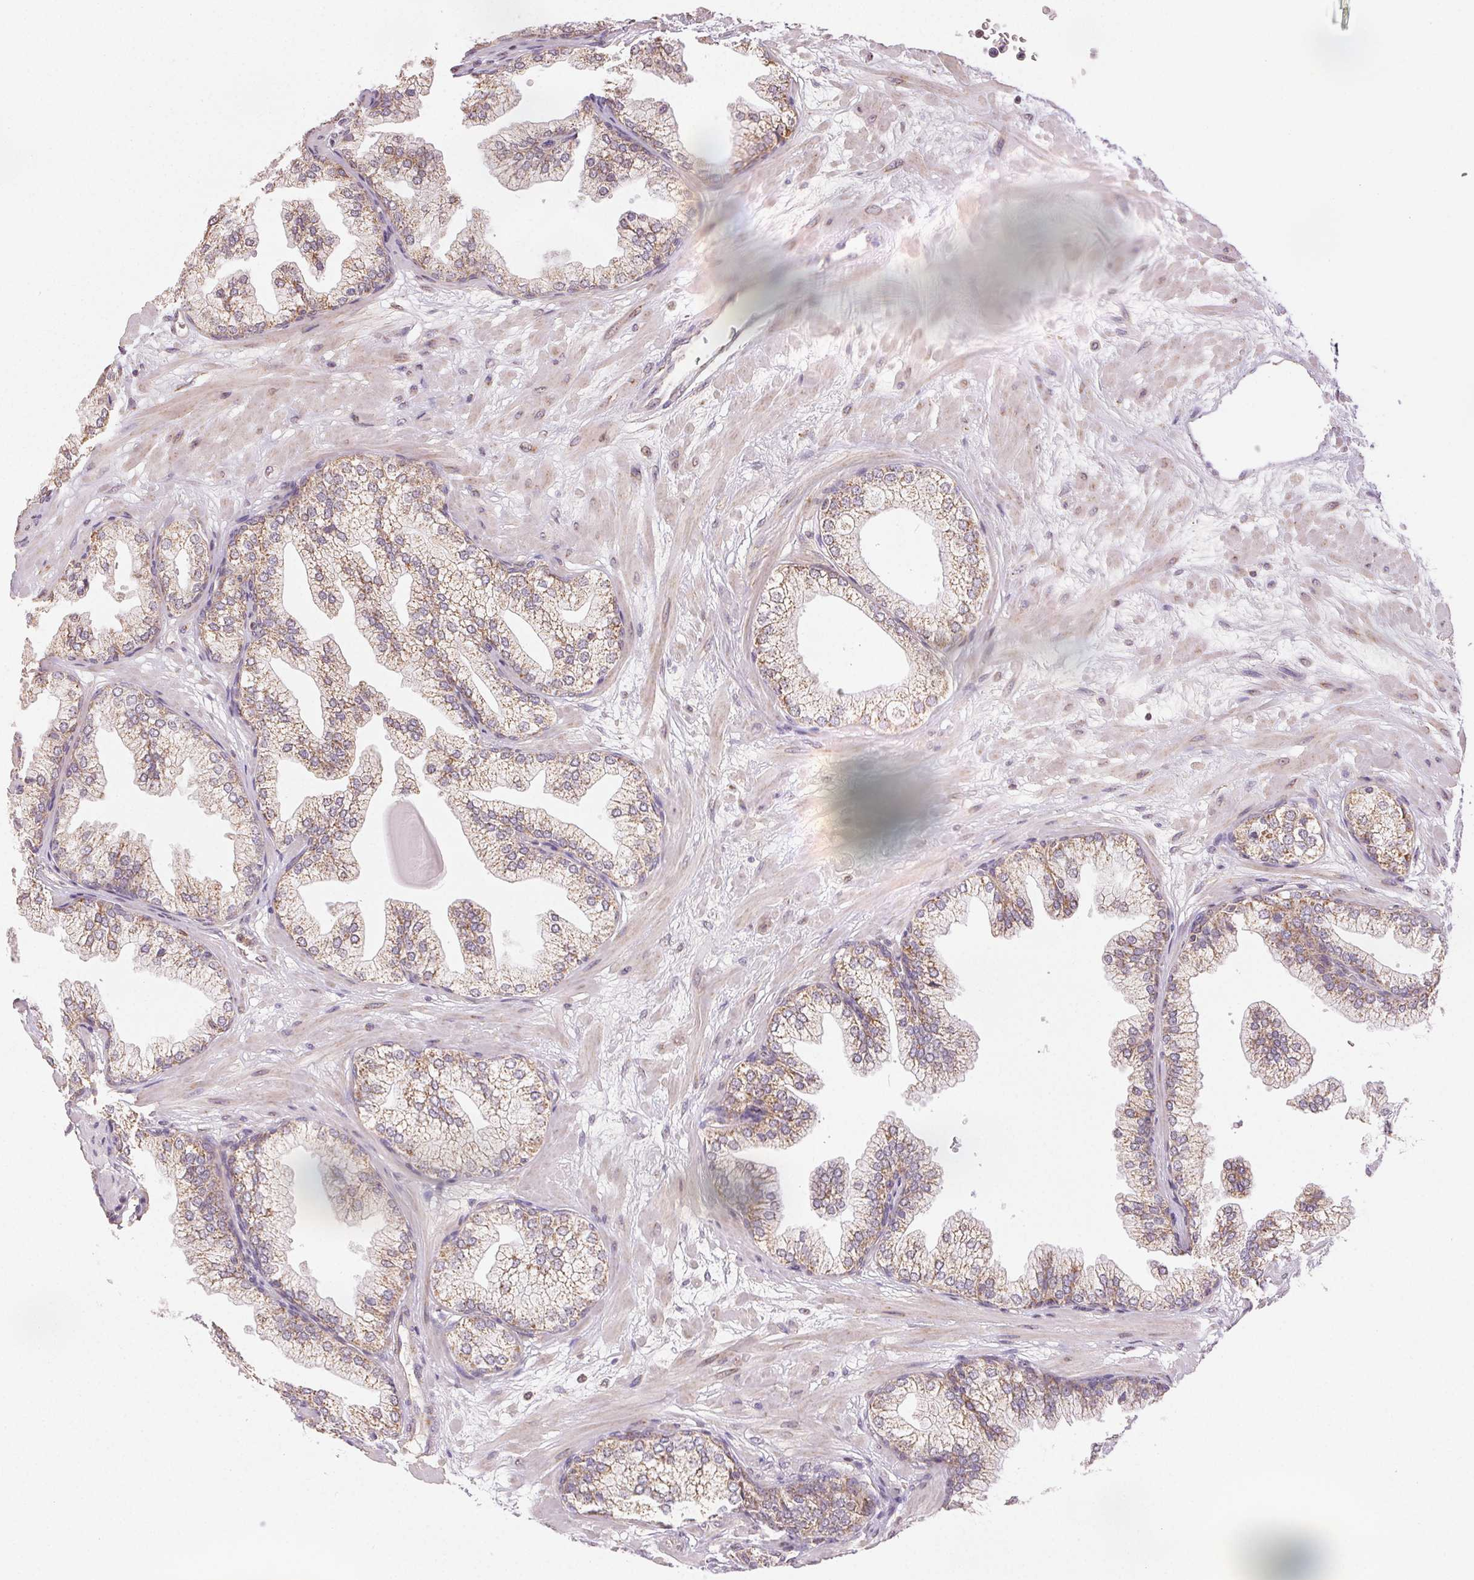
{"staining": {"intensity": "weak", "quantity": ">75%", "location": "cytoplasmic/membranous"}, "tissue": "prostate", "cell_type": "Glandular cells", "image_type": "normal", "snomed": [{"axis": "morphology", "description": "Normal tissue, NOS"}, {"axis": "topography", "description": "Prostate"}, {"axis": "topography", "description": "Peripheral nerve tissue"}], "caption": "This is an image of immunohistochemistry staining of normal prostate, which shows weak positivity in the cytoplasmic/membranous of glandular cells.", "gene": "CLASP1", "patient": {"sex": "male", "age": 61}}